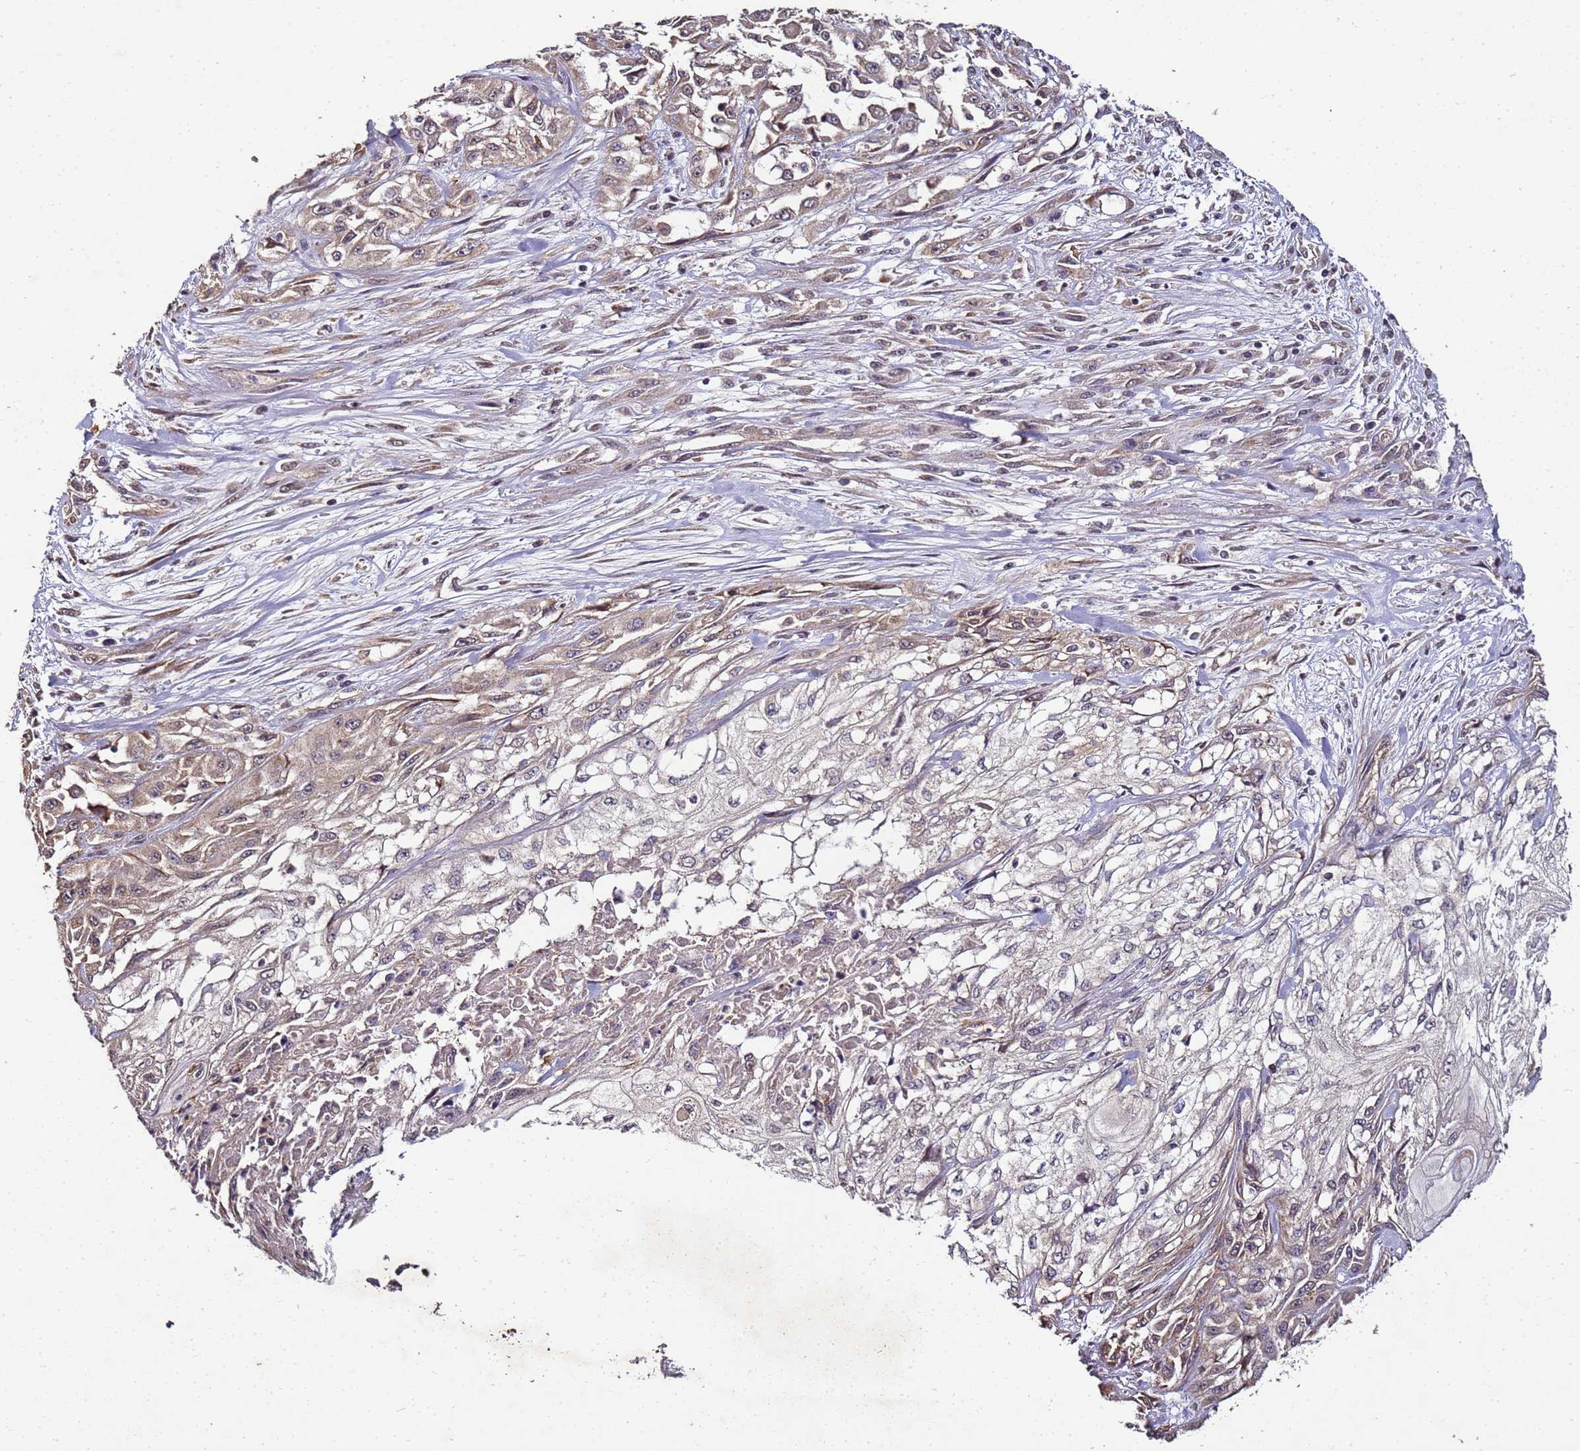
{"staining": {"intensity": "weak", "quantity": "25%-75%", "location": "cytoplasmic/membranous"}, "tissue": "skin cancer", "cell_type": "Tumor cells", "image_type": "cancer", "snomed": [{"axis": "morphology", "description": "Squamous cell carcinoma, NOS"}, {"axis": "morphology", "description": "Squamous cell carcinoma, metastatic, NOS"}, {"axis": "topography", "description": "Skin"}, {"axis": "topography", "description": "Lymph node"}], "caption": "Immunohistochemistry of skin cancer (squamous cell carcinoma) reveals low levels of weak cytoplasmic/membranous expression in about 25%-75% of tumor cells.", "gene": "ANKRD17", "patient": {"sex": "male", "age": 75}}